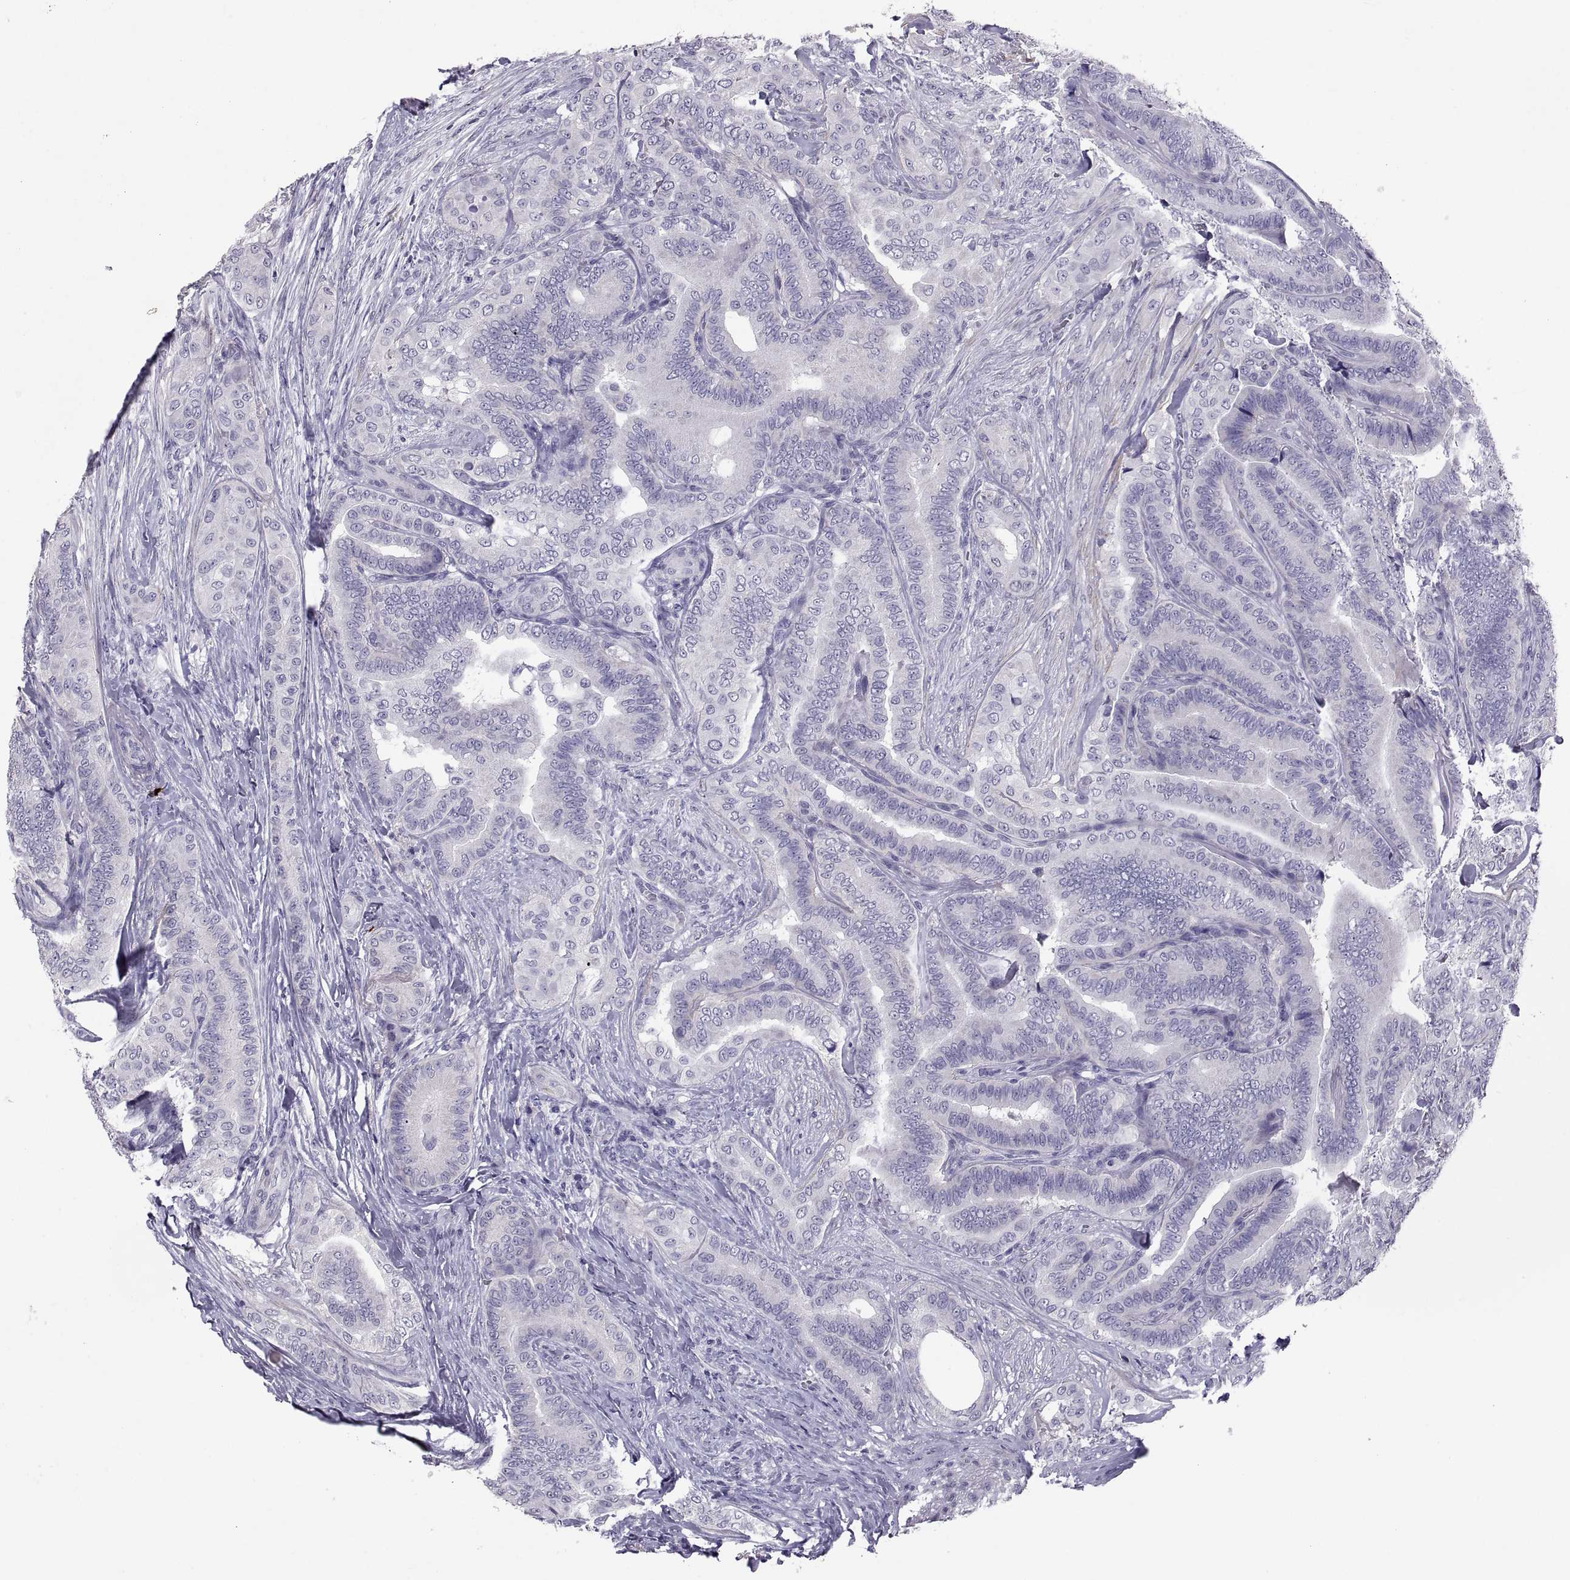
{"staining": {"intensity": "negative", "quantity": "none", "location": "none"}, "tissue": "thyroid cancer", "cell_type": "Tumor cells", "image_type": "cancer", "snomed": [{"axis": "morphology", "description": "Papillary adenocarcinoma, NOS"}, {"axis": "topography", "description": "Thyroid gland"}], "caption": "Protein analysis of papillary adenocarcinoma (thyroid) reveals no significant positivity in tumor cells.", "gene": "IGSF1", "patient": {"sex": "male", "age": 61}}